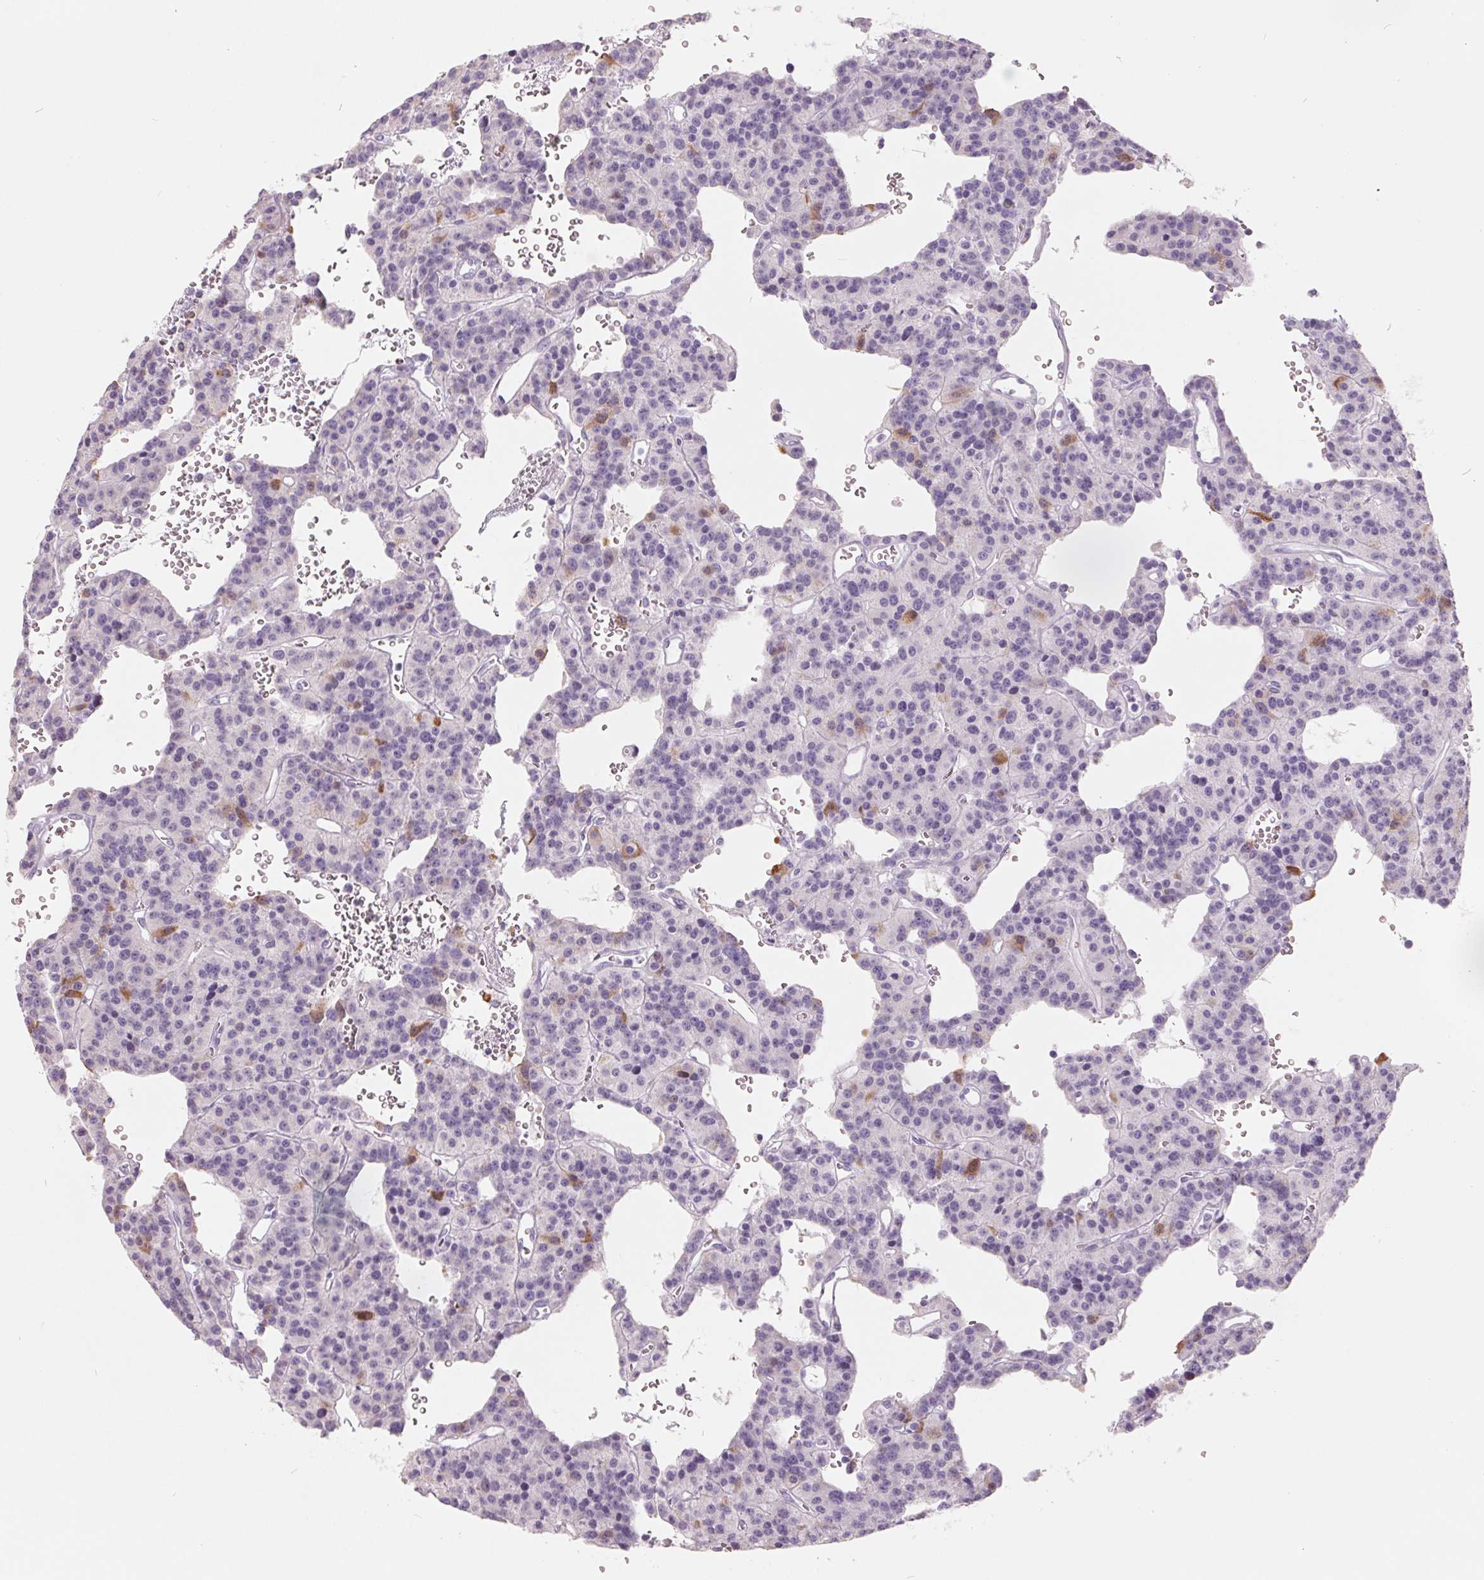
{"staining": {"intensity": "negative", "quantity": "none", "location": "none"}, "tissue": "carcinoid", "cell_type": "Tumor cells", "image_type": "cancer", "snomed": [{"axis": "morphology", "description": "Carcinoid, malignant, NOS"}, {"axis": "topography", "description": "Lung"}], "caption": "Immunohistochemistry (IHC) micrograph of neoplastic tissue: human carcinoid stained with DAB demonstrates no significant protein expression in tumor cells.", "gene": "FTCD", "patient": {"sex": "female", "age": 71}}